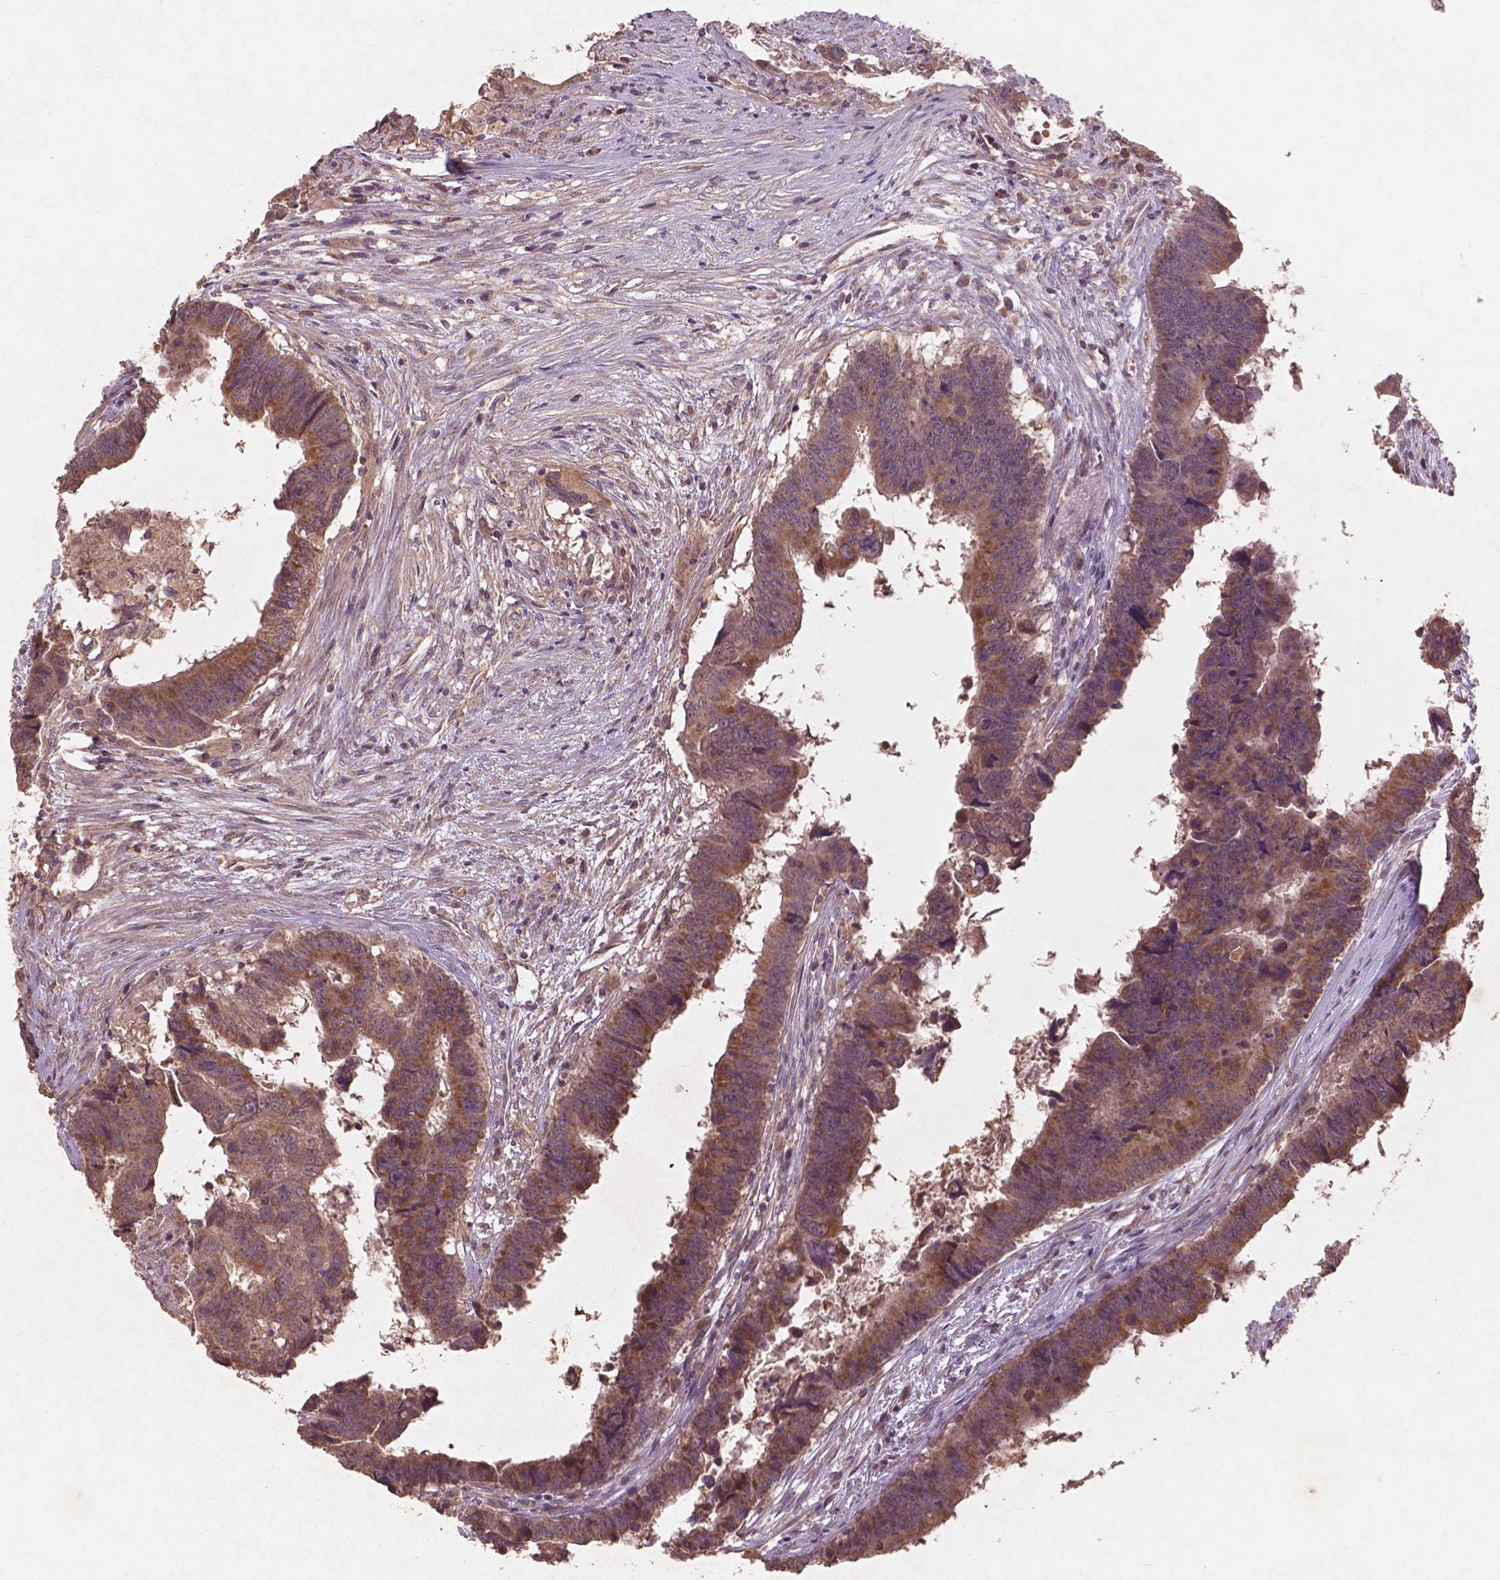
{"staining": {"intensity": "moderate", "quantity": ">75%", "location": "cytoplasmic/membranous"}, "tissue": "colorectal cancer", "cell_type": "Tumor cells", "image_type": "cancer", "snomed": [{"axis": "morphology", "description": "Adenocarcinoma, NOS"}, {"axis": "topography", "description": "Colon"}], "caption": "Colorectal cancer (adenocarcinoma) stained with a protein marker demonstrates moderate staining in tumor cells.", "gene": "ST6GALNAC5", "patient": {"sex": "female", "age": 82}}